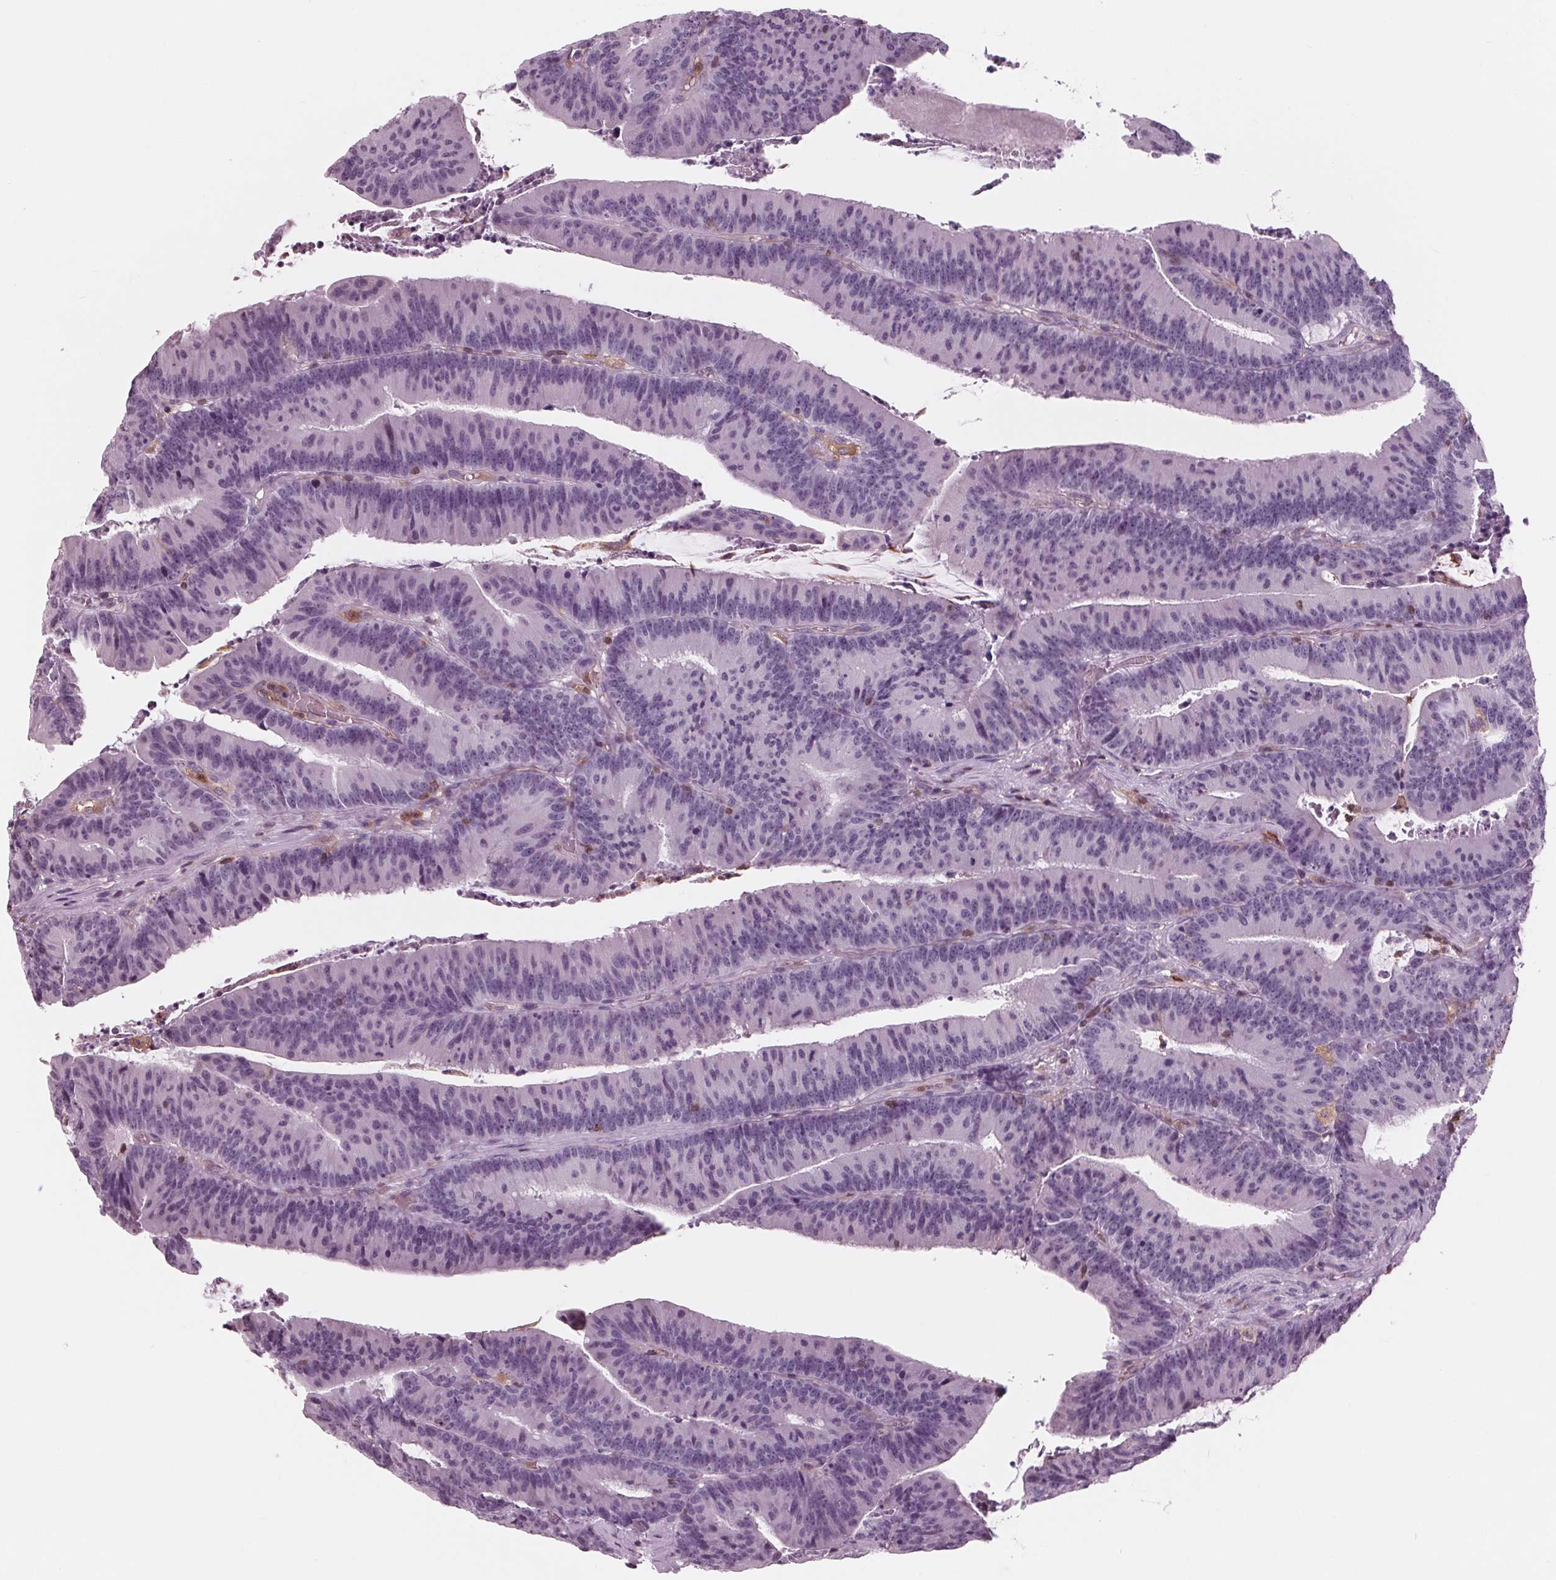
{"staining": {"intensity": "negative", "quantity": "none", "location": "none"}, "tissue": "colorectal cancer", "cell_type": "Tumor cells", "image_type": "cancer", "snomed": [{"axis": "morphology", "description": "Adenocarcinoma, NOS"}, {"axis": "topography", "description": "Colon"}], "caption": "An immunohistochemistry (IHC) micrograph of colorectal cancer (adenocarcinoma) is shown. There is no staining in tumor cells of colorectal cancer (adenocarcinoma).", "gene": "ARHGAP25", "patient": {"sex": "female", "age": 78}}